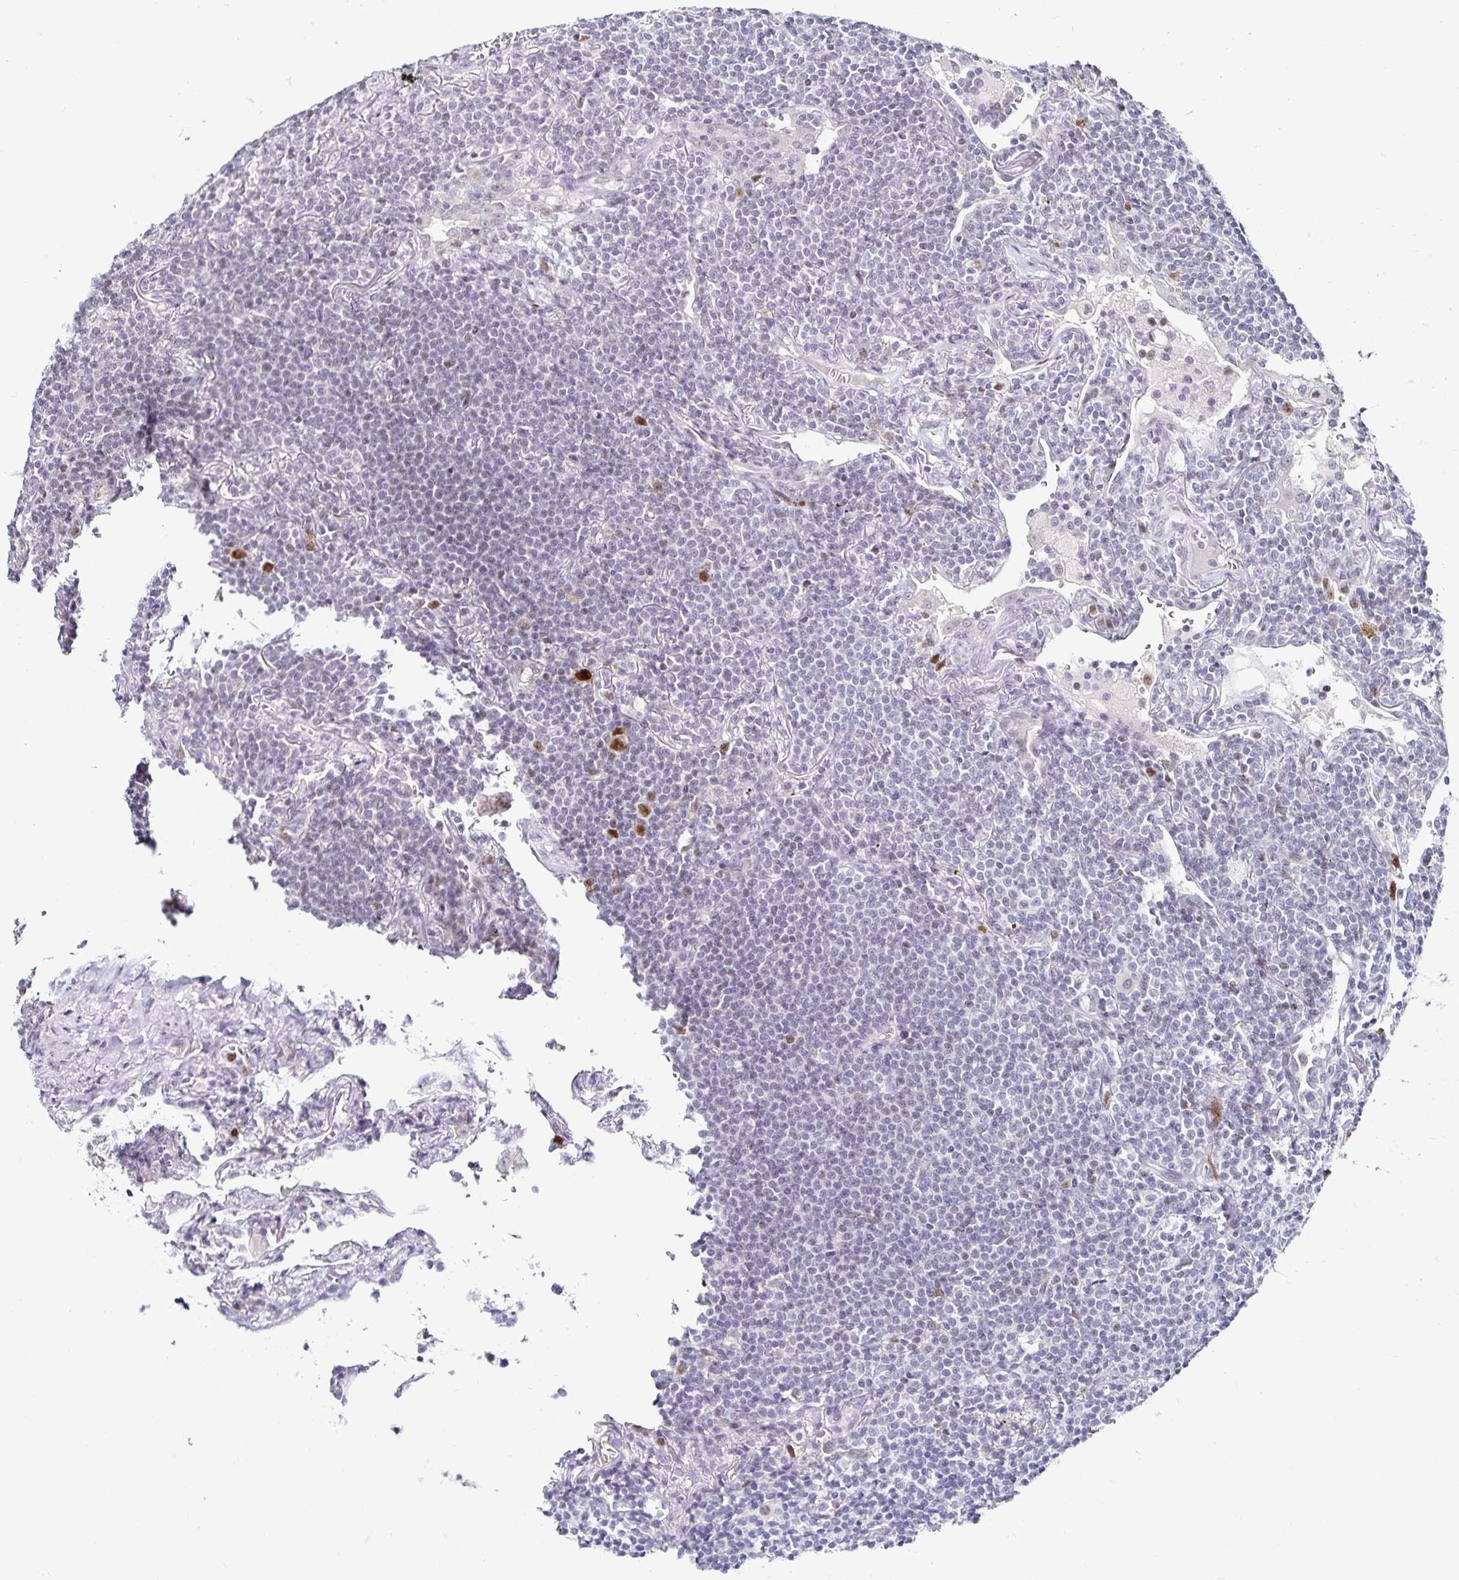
{"staining": {"intensity": "negative", "quantity": "none", "location": "none"}, "tissue": "lymphoma", "cell_type": "Tumor cells", "image_type": "cancer", "snomed": [{"axis": "morphology", "description": "Malignant lymphoma, non-Hodgkin's type, Low grade"}, {"axis": "topography", "description": "Lung"}], "caption": "Tumor cells are negative for brown protein staining in lymphoma.", "gene": "ANLN", "patient": {"sex": "female", "age": 71}}